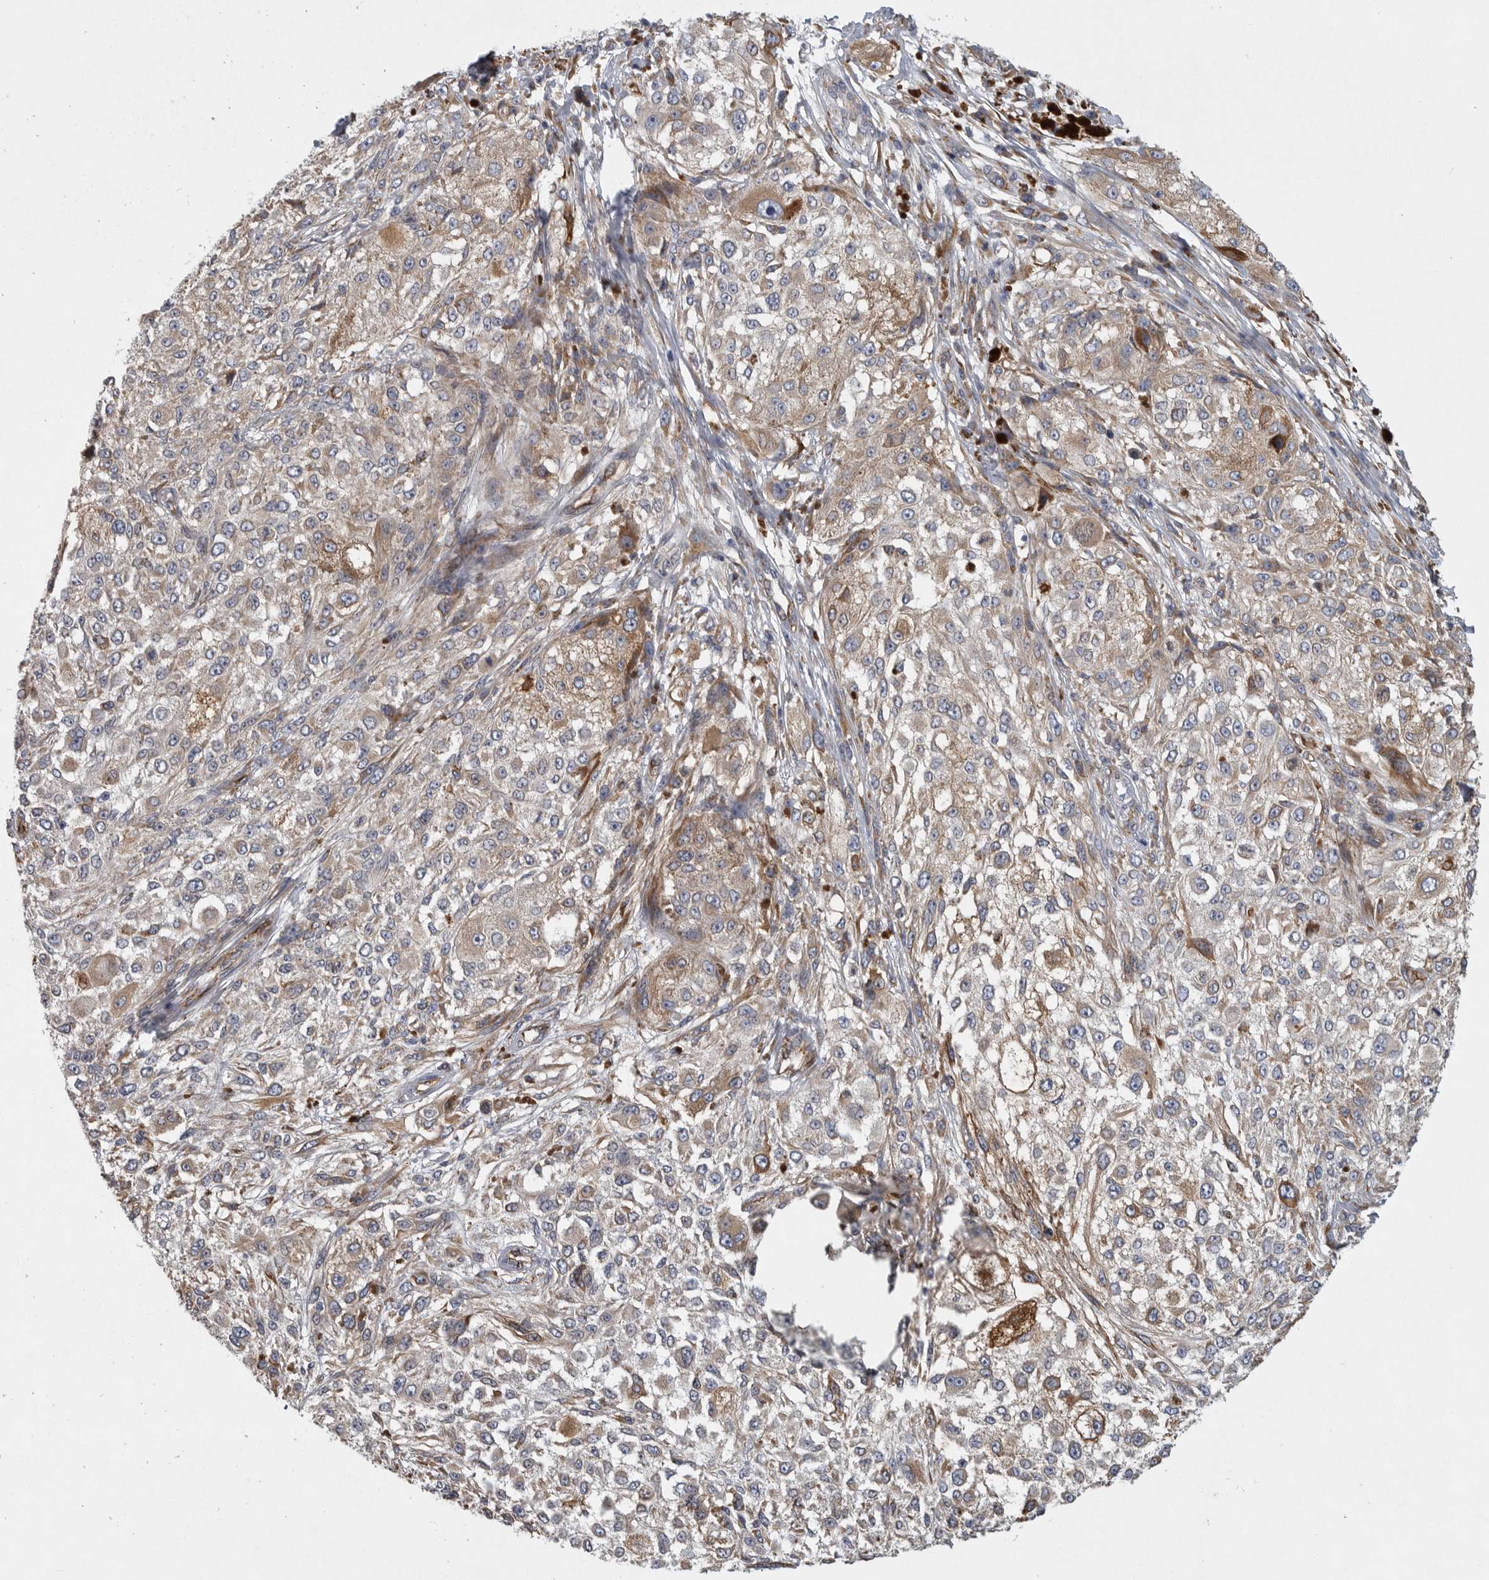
{"staining": {"intensity": "weak", "quantity": "25%-75%", "location": "cytoplasmic/membranous"}, "tissue": "melanoma", "cell_type": "Tumor cells", "image_type": "cancer", "snomed": [{"axis": "morphology", "description": "Necrosis, NOS"}, {"axis": "morphology", "description": "Malignant melanoma, NOS"}, {"axis": "topography", "description": "Skin"}], "caption": "Malignant melanoma stained with immunohistochemistry exhibits weak cytoplasmic/membranous positivity in approximately 25%-75% of tumor cells. (DAB (3,3'-diaminobenzidine) IHC with brightfield microscopy, high magnification).", "gene": "MINPP1", "patient": {"sex": "female", "age": 87}}